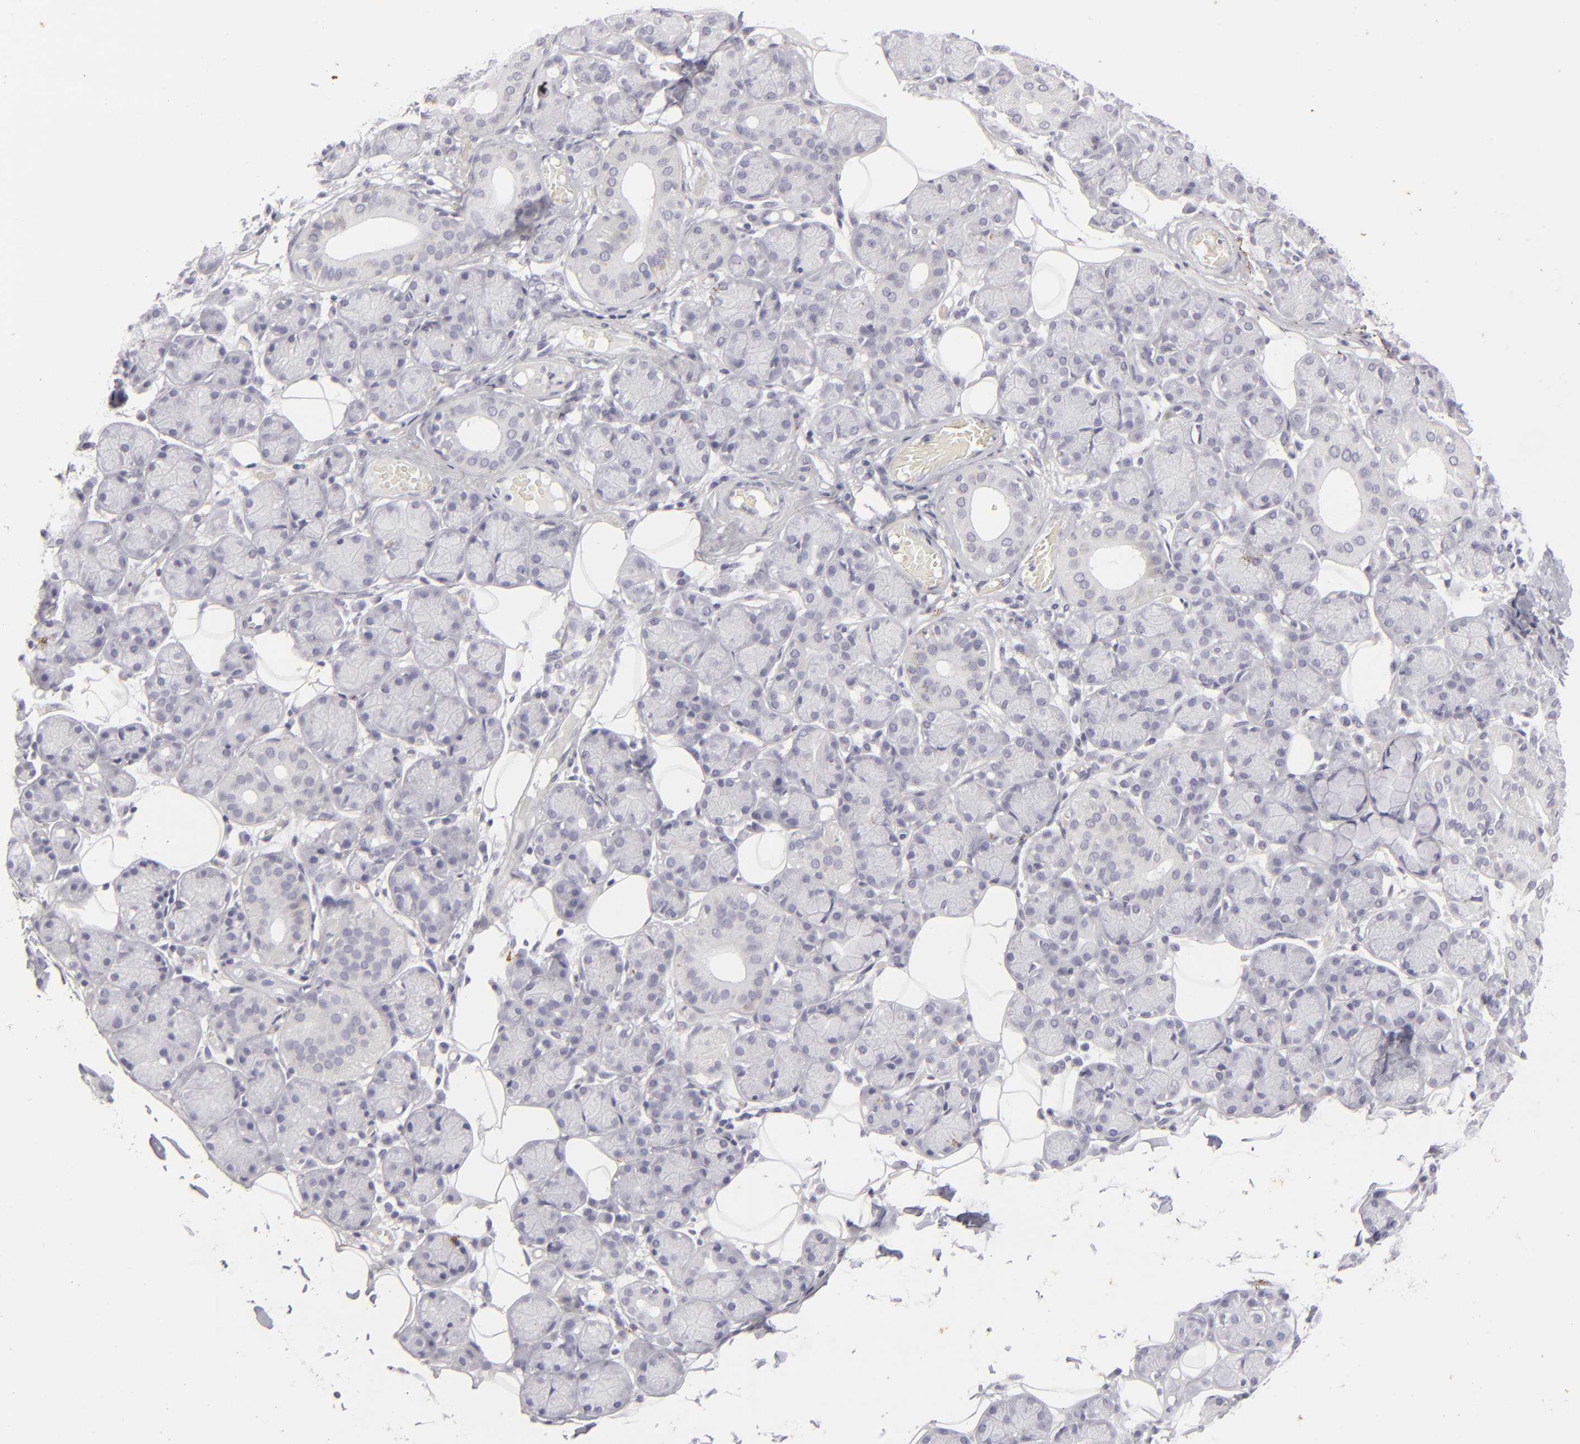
{"staining": {"intensity": "negative", "quantity": "none", "location": "none"}, "tissue": "salivary gland", "cell_type": "Glandular cells", "image_type": "normal", "snomed": [{"axis": "morphology", "description": "Normal tissue, NOS"}, {"axis": "topography", "description": "Salivary gland"}], "caption": "This is an IHC histopathology image of benign salivary gland. There is no positivity in glandular cells.", "gene": "KRT1", "patient": {"sex": "male", "age": 54}}